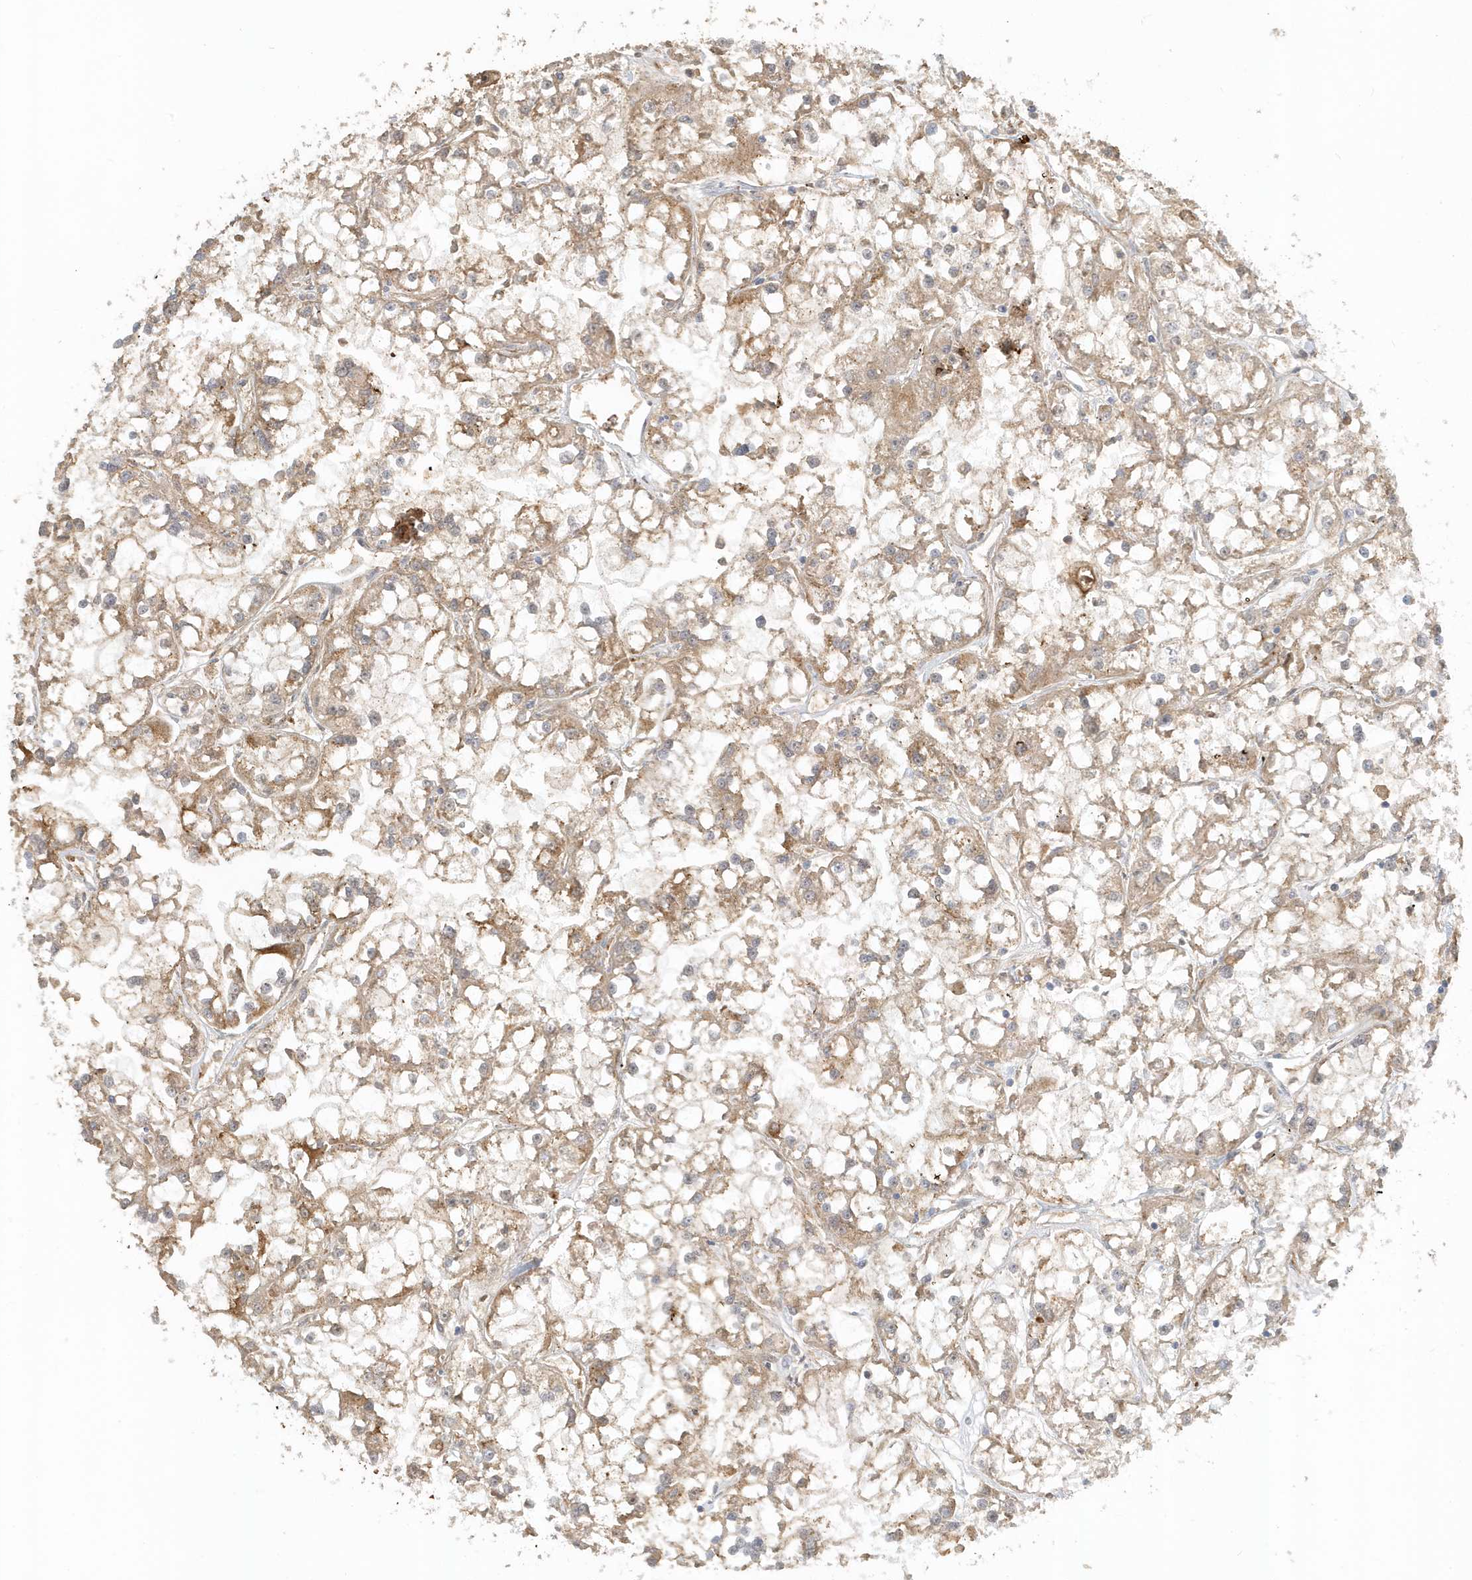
{"staining": {"intensity": "moderate", "quantity": "25%-75%", "location": "cytoplasmic/membranous"}, "tissue": "renal cancer", "cell_type": "Tumor cells", "image_type": "cancer", "snomed": [{"axis": "morphology", "description": "Adenocarcinoma, NOS"}, {"axis": "topography", "description": "Kidney"}], "caption": "Adenocarcinoma (renal) stained with a brown dye reveals moderate cytoplasmic/membranous positive expression in about 25%-75% of tumor cells.", "gene": "FYCO1", "patient": {"sex": "female", "age": 52}}